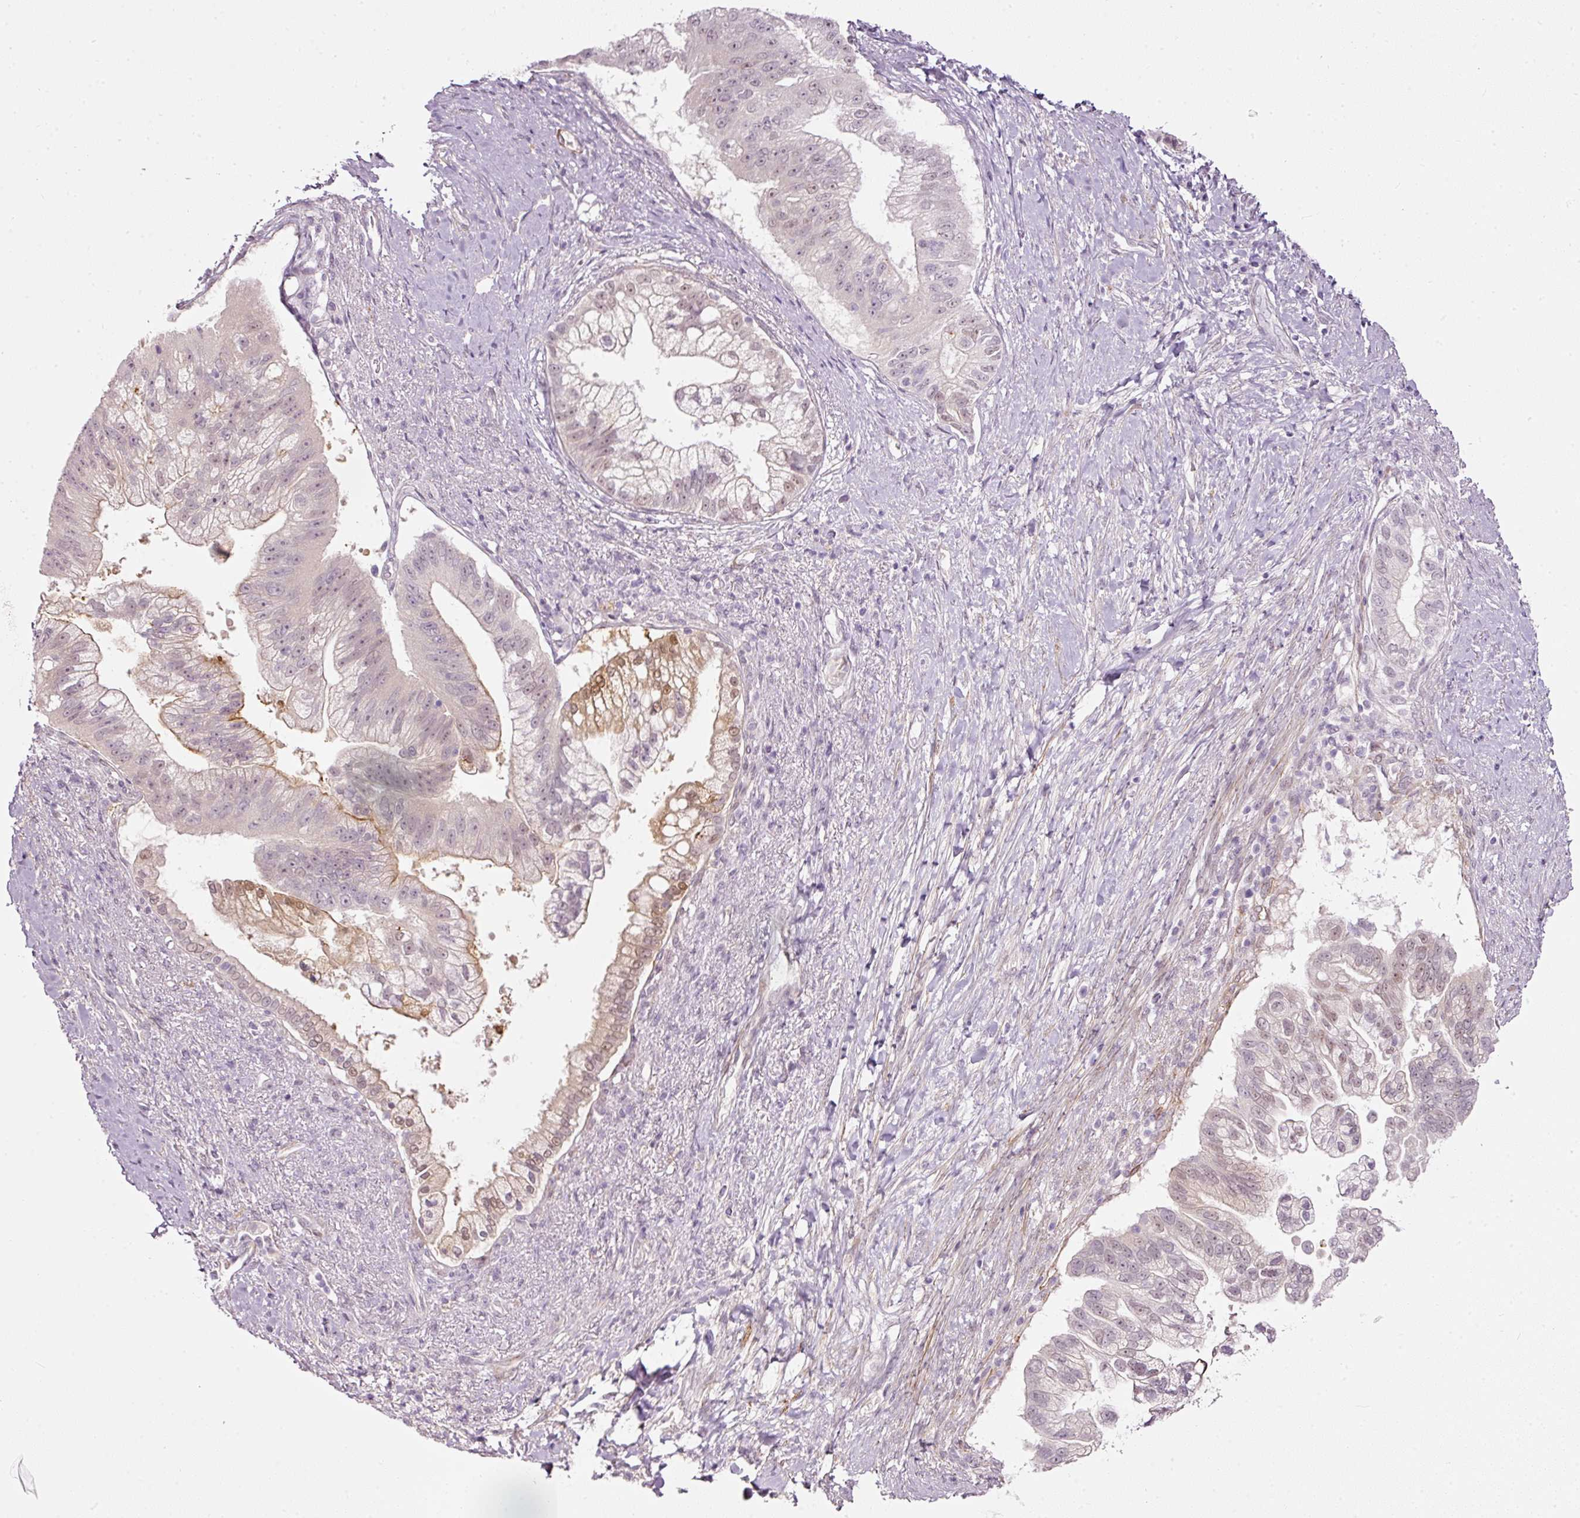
{"staining": {"intensity": "weak", "quantity": "<25%", "location": "nuclear"}, "tissue": "pancreatic cancer", "cell_type": "Tumor cells", "image_type": "cancer", "snomed": [{"axis": "morphology", "description": "Adenocarcinoma, NOS"}, {"axis": "topography", "description": "Pancreas"}], "caption": "This is a image of immunohistochemistry staining of pancreatic cancer (adenocarcinoma), which shows no positivity in tumor cells.", "gene": "TOGARAM1", "patient": {"sex": "male", "age": 70}}